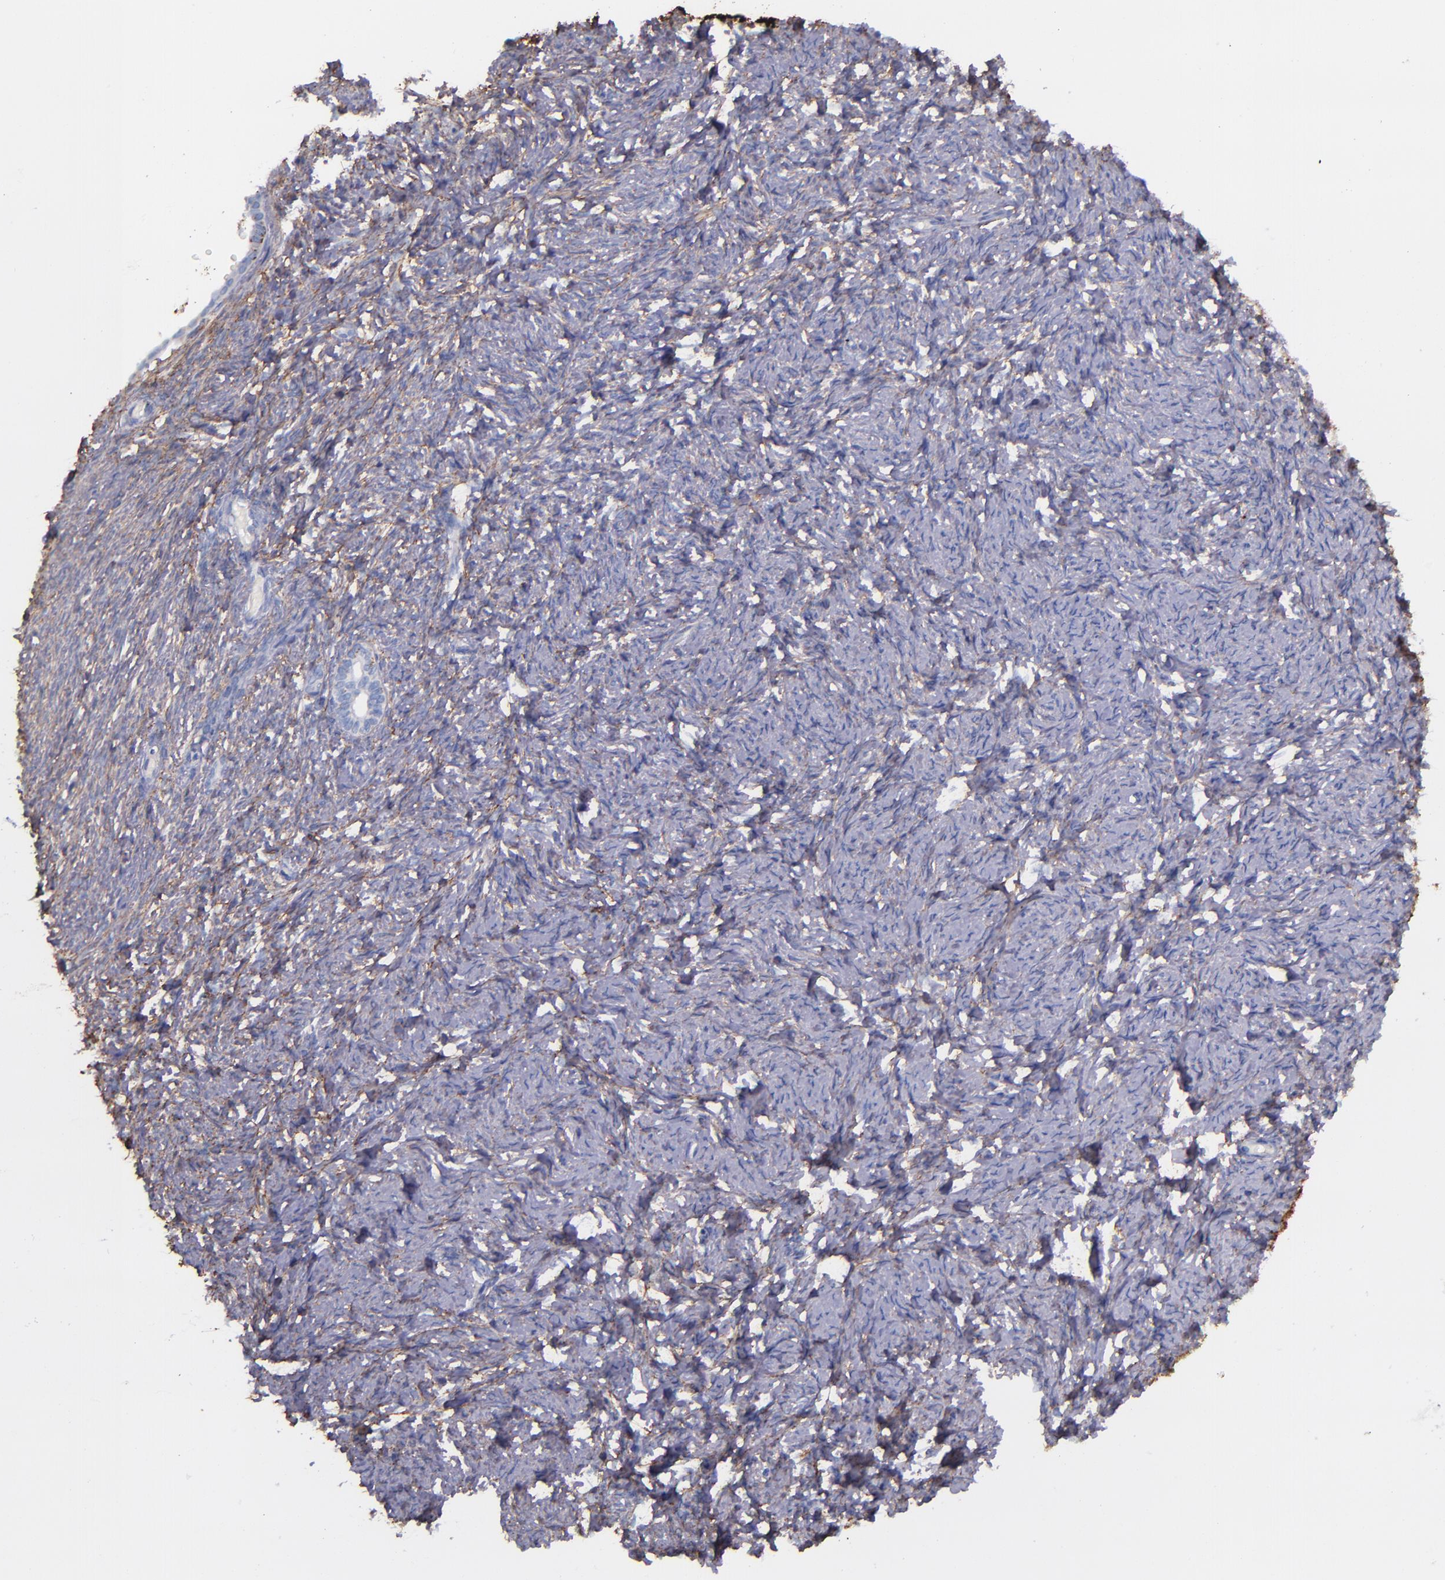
{"staining": {"intensity": "negative", "quantity": "none", "location": "none"}, "tissue": "ovarian cancer", "cell_type": "Tumor cells", "image_type": "cancer", "snomed": [{"axis": "morphology", "description": "Normal tissue, NOS"}, {"axis": "morphology", "description": "Cystadenocarcinoma, serous, NOS"}, {"axis": "topography", "description": "Ovary"}], "caption": "Tumor cells are negative for brown protein staining in ovarian cancer. (DAB immunohistochemistry visualized using brightfield microscopy, high magnification).", "gene": "IVL", "patient": {"sex": "female", "age": 62}}